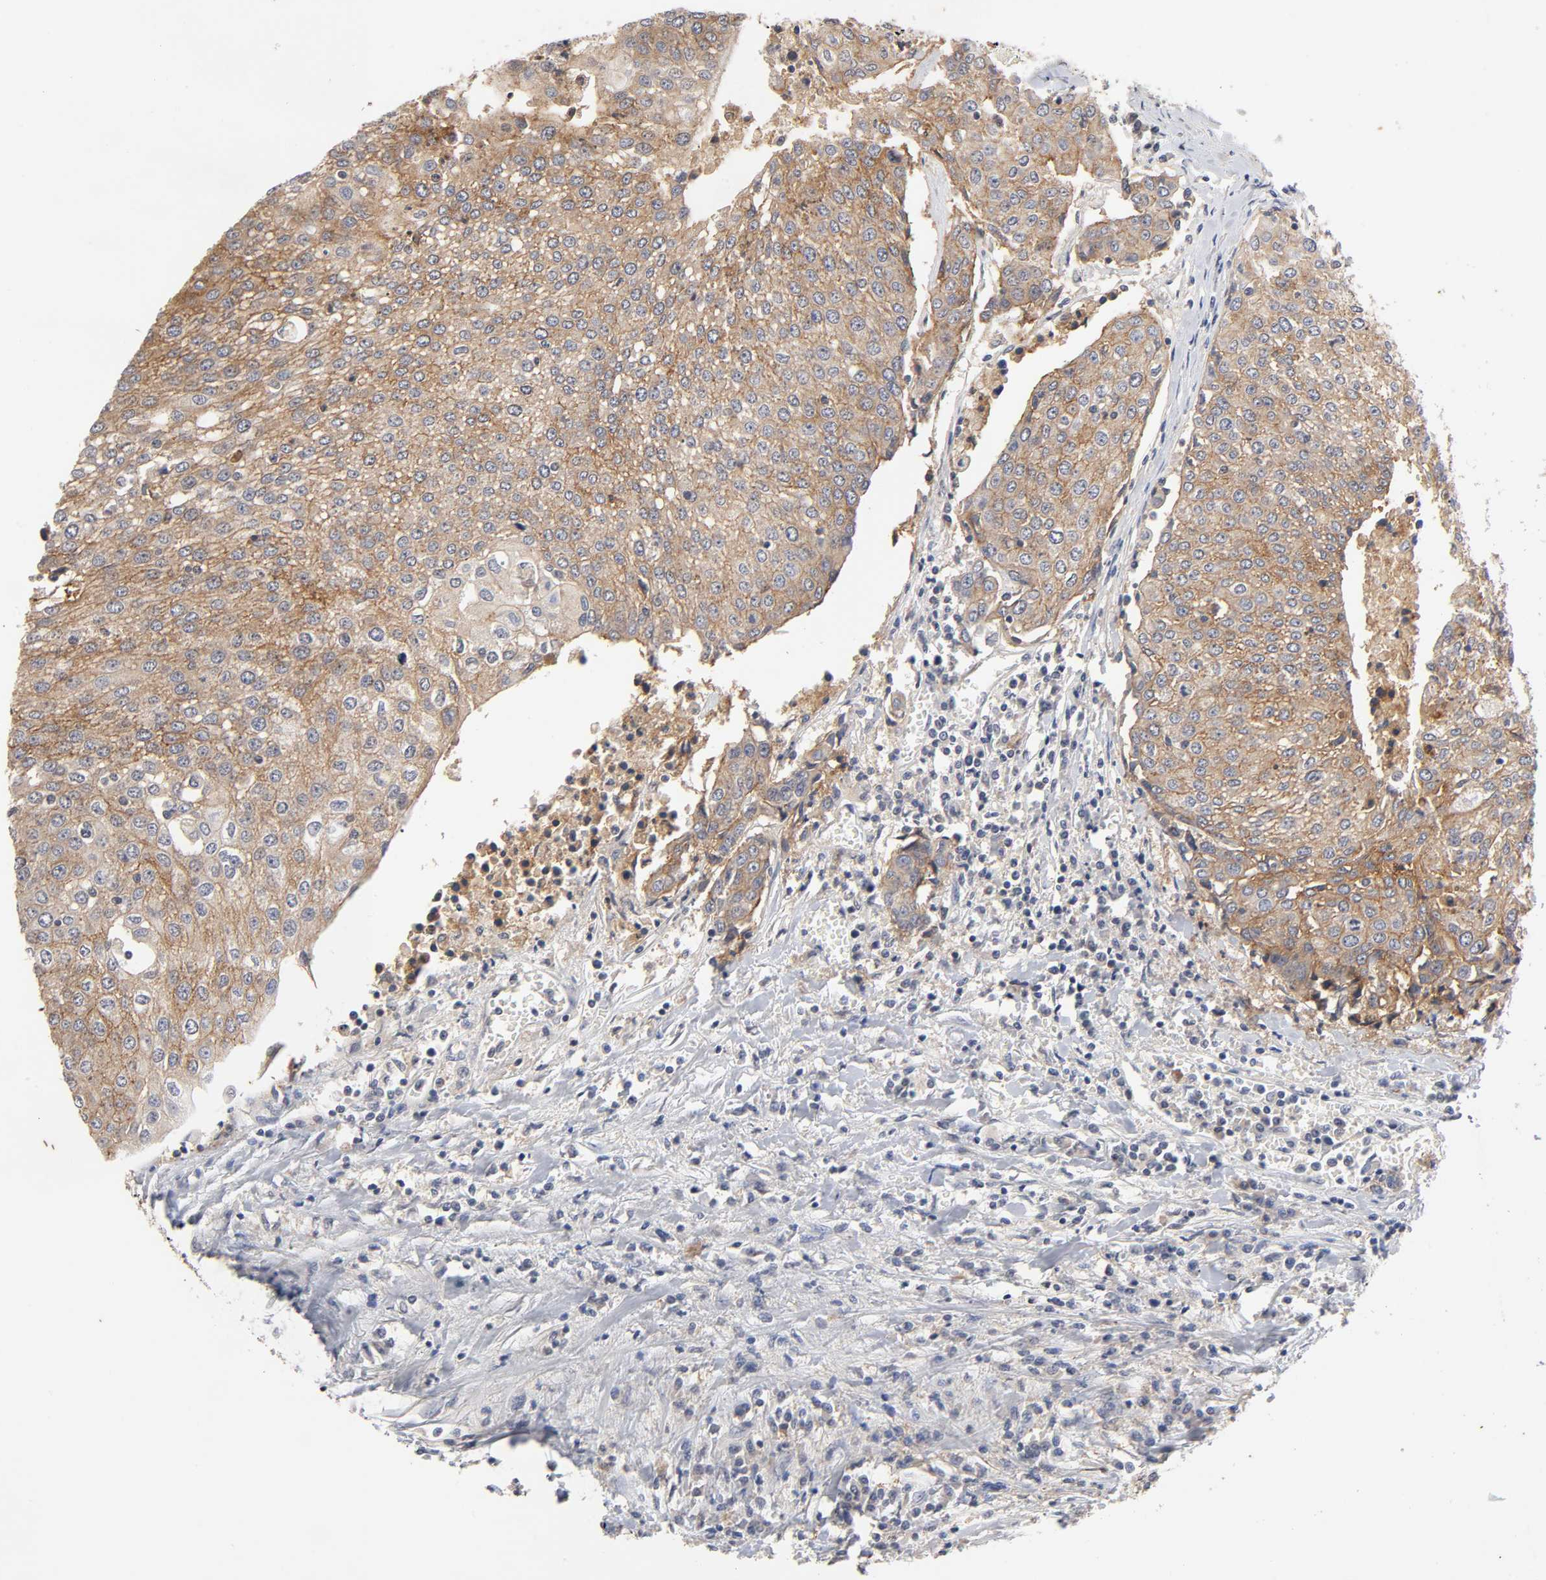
{"staining": {"intensity": "moderate", "quantity": ">75%", "location": "cytoplasmic/membranous"}, "tissue": "urothelial cancer", "cell_type": "Tumor cells", "image_type": "cancer", "snomed": [{"axis": "morphology", "description": "Urothelial carcinoma, High grade"}, {"axis": "topography", "description": "Urinary bladder"}], "caption": "Human urothelial carcinoma (high-grade) stained with a brown dye displays moderate cytoplasmic/membranous positive expression in about >75% of tumor cells.", "gene": "CXADR", "patient": {"sex": "female", "age": 85}}